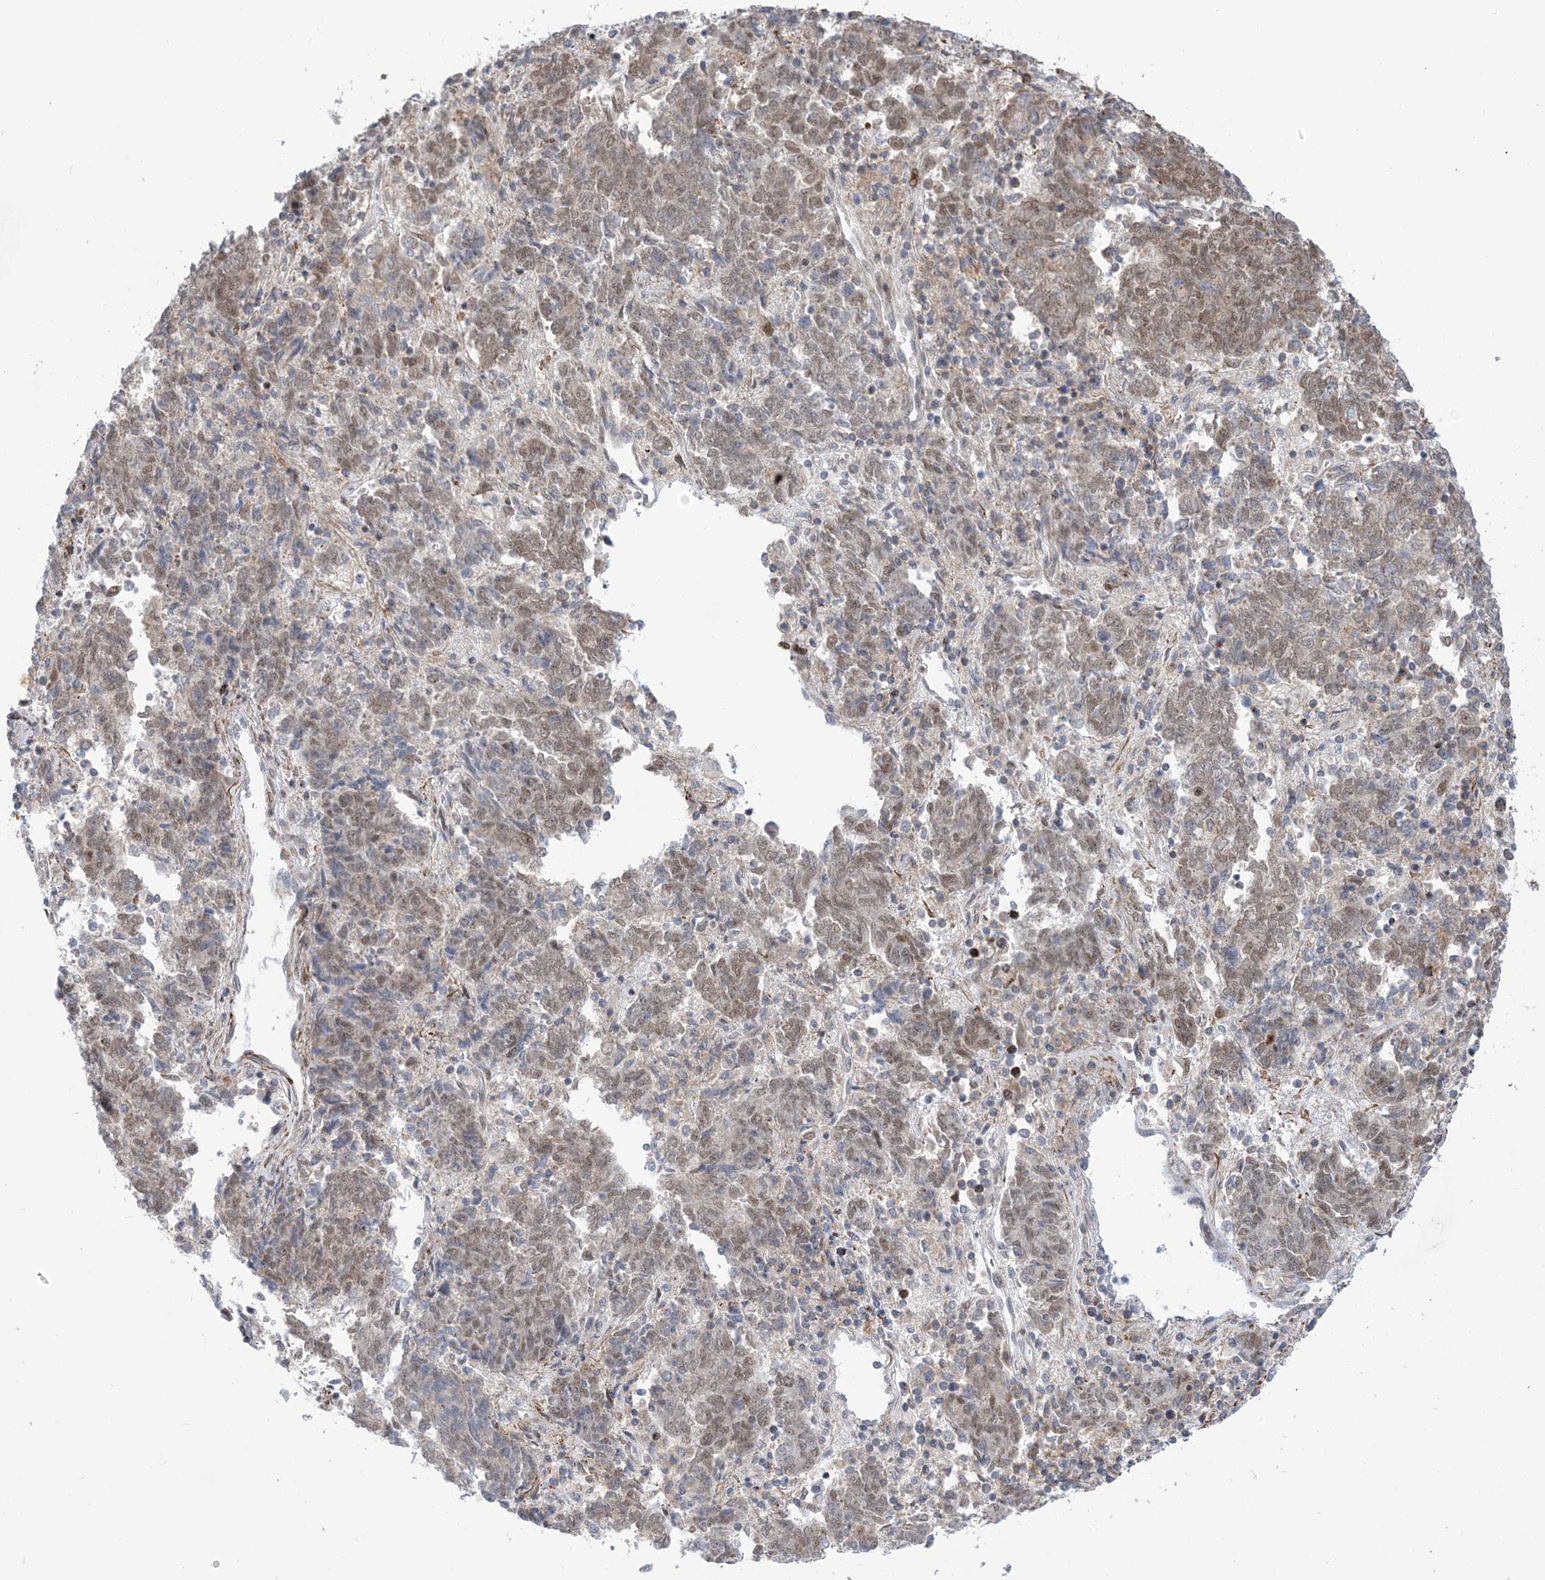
{"staining": {"intensity": "weak", "quantity": "25%-75%", "location": "nuclear"}, "tissue": "endometrial cancer", "cell_type": "Tumor cells", "image_type": "cancer", "snomed": [{"axis": "morphology", "description": "Adenocarcinoma, NOS"}, {"axis": "topography", "description": "Endometrium"}], "caption": "Endometrial cancer (adenocarcinoma) stained with a protein marker exhibits weak staining in tumor cells.", "gene": "ZNF8", "patient": {"sex": "female", "age": 80}}